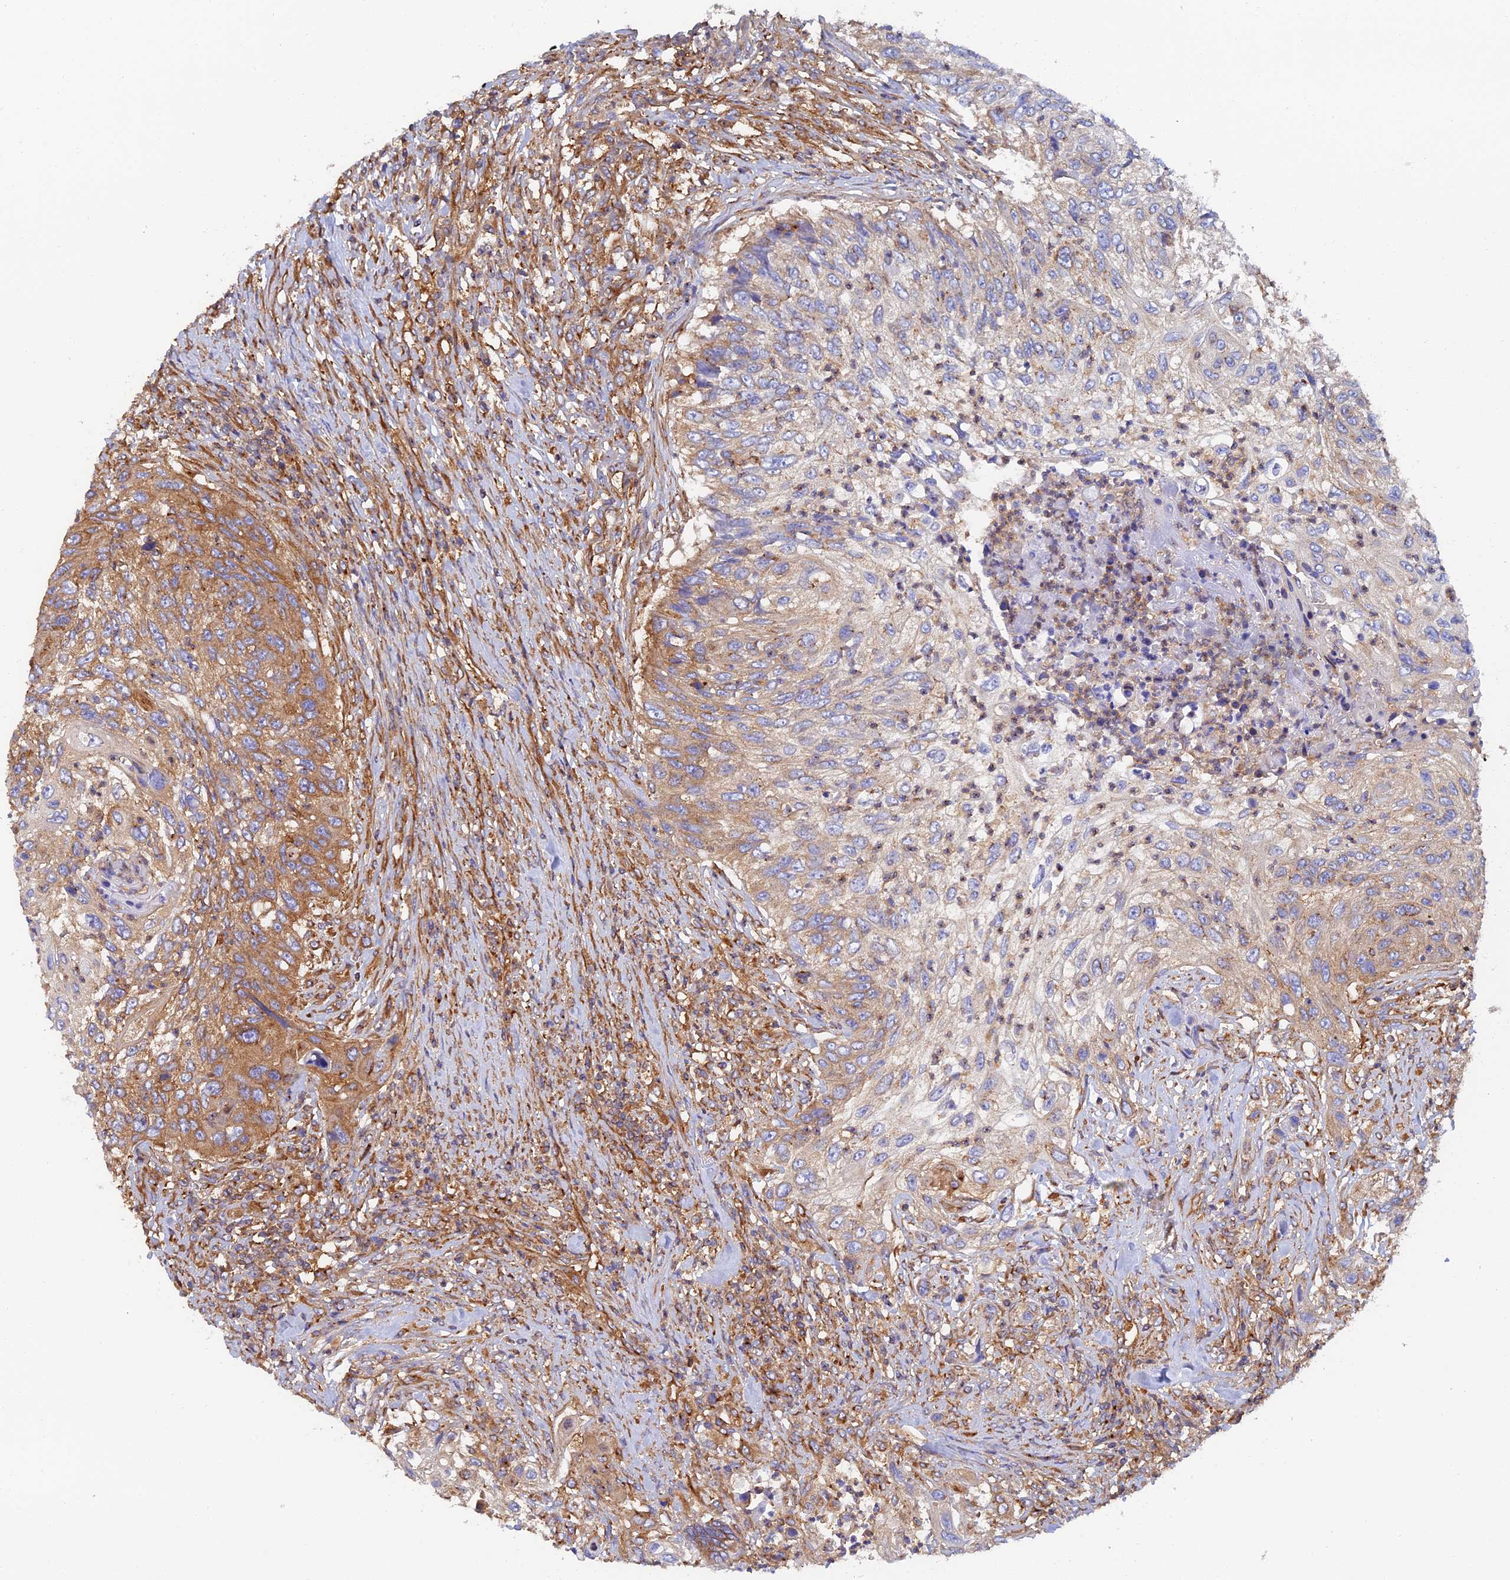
{"staining": {"intensity": "moderate", "quantity": "25%-75%", "location": "cytoplasmic/membranous"}, "tissue": "urothelial cancer", "cell_type": "Tumor cells", "image_type": "cancer", "snomed": [{"axis": "morphology", "description": "Urothelial carcinoma, High grade"}, {"axis": "topography", "description": "Urinary bladder"}], "caption": "Immunohistochemical staining of human high-grade urothelial carcinoma shows moderate cytoplasmic/membranous protein positivity in approximately 25%-75% of tumor cells.", "gene": "DCTN2", "patient": {"sex": "female", "age": 60}}